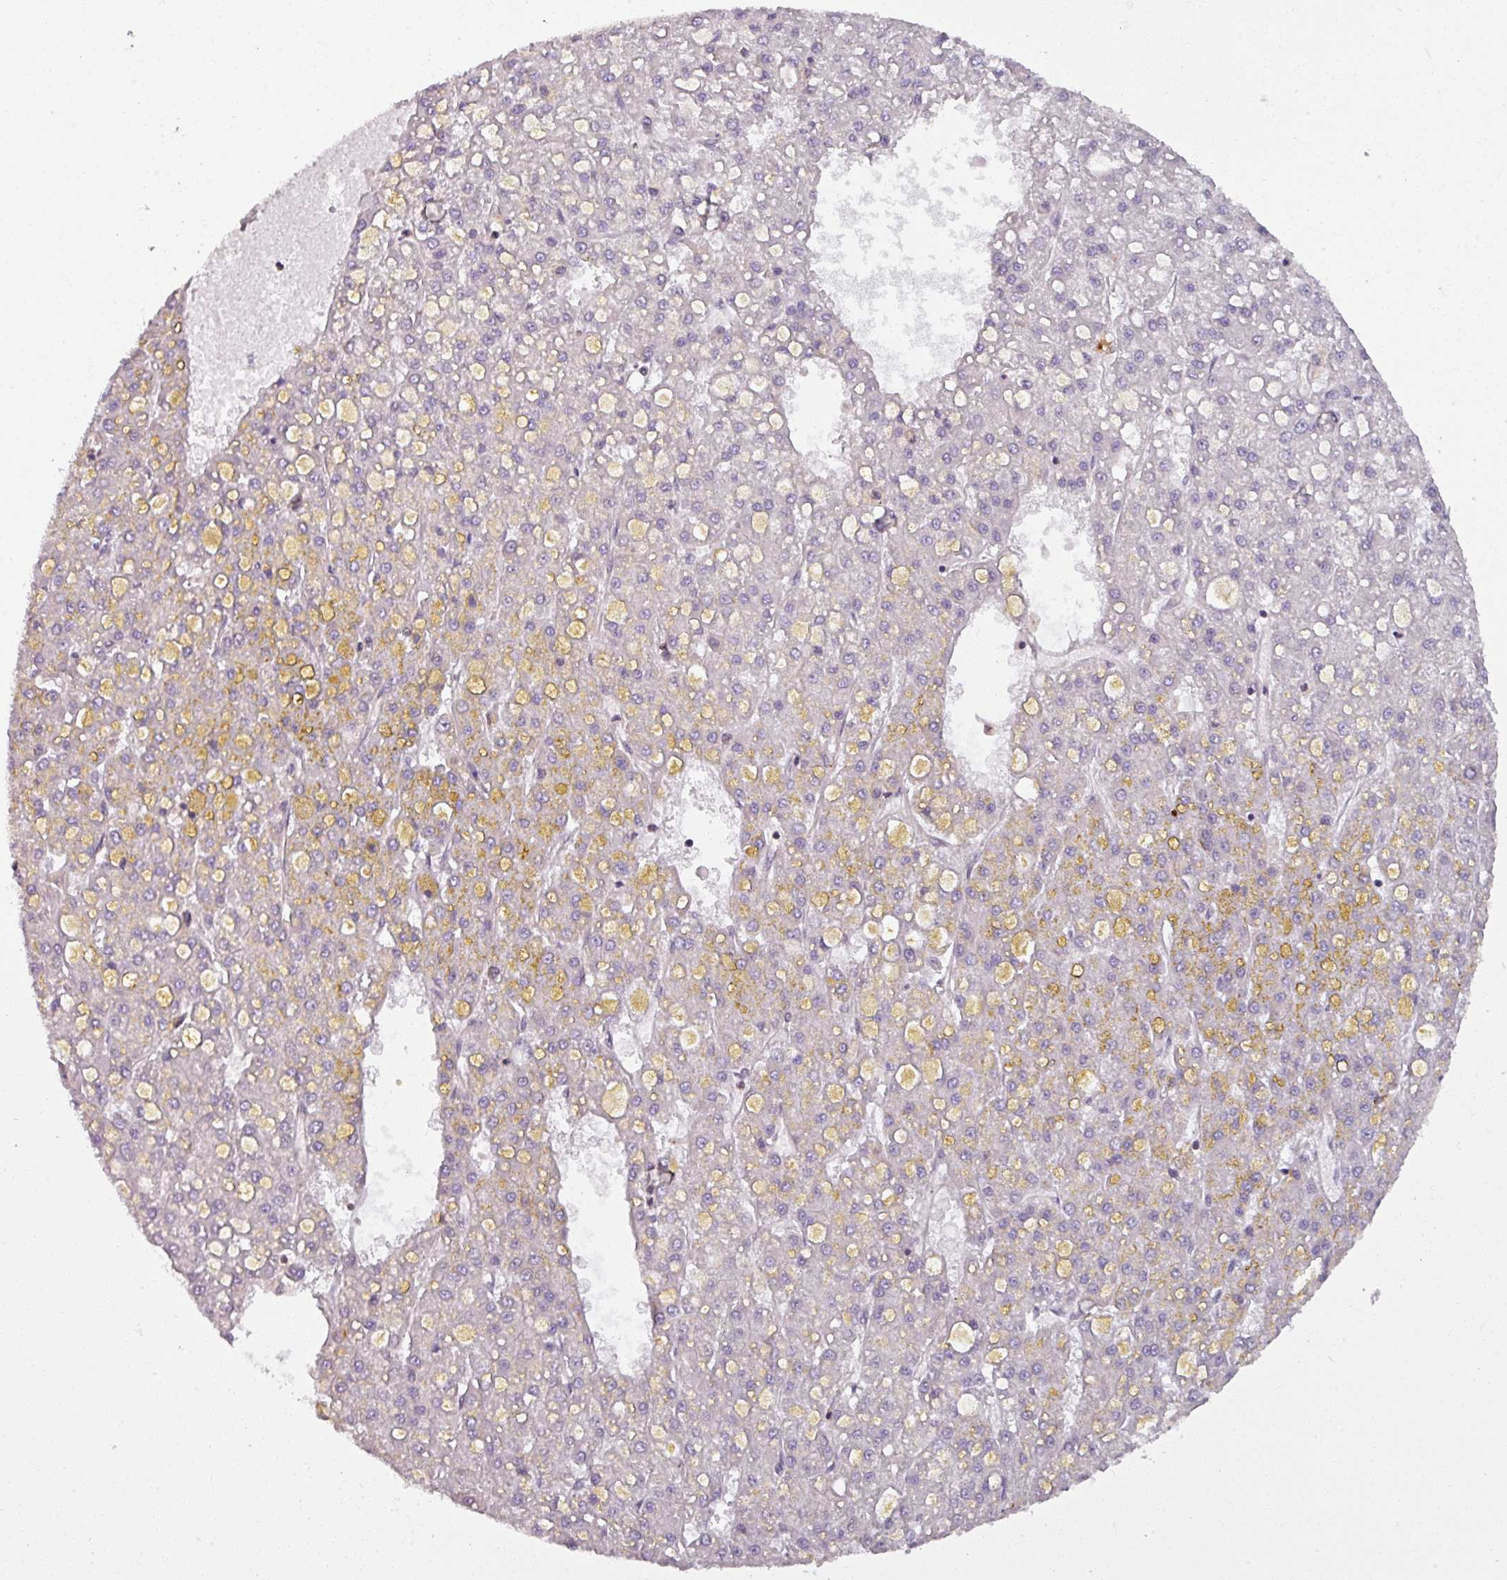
{"staining": {"intensity": "weak", "quantity": "<25%", "location": "cytoplasmic/membranous"}, "tissue": "liver cancer", "cell_type": "Tumor cells", "image_type": "cancer", "snomed": [{"axis": "morphology", "description": "Carcinoma, Hepatocellular, NOS"}, {"axis": "topography", "description": "Liver"}], "caption": "DAB (3,3'-diaminobenzidine) immunohistochemical staining of hepatocellular carcinoma (liver) demonstrates no significant positivity in tumor cells.", "gene": "TUSC3", "patient": {"sex": "male", "age": 67}}